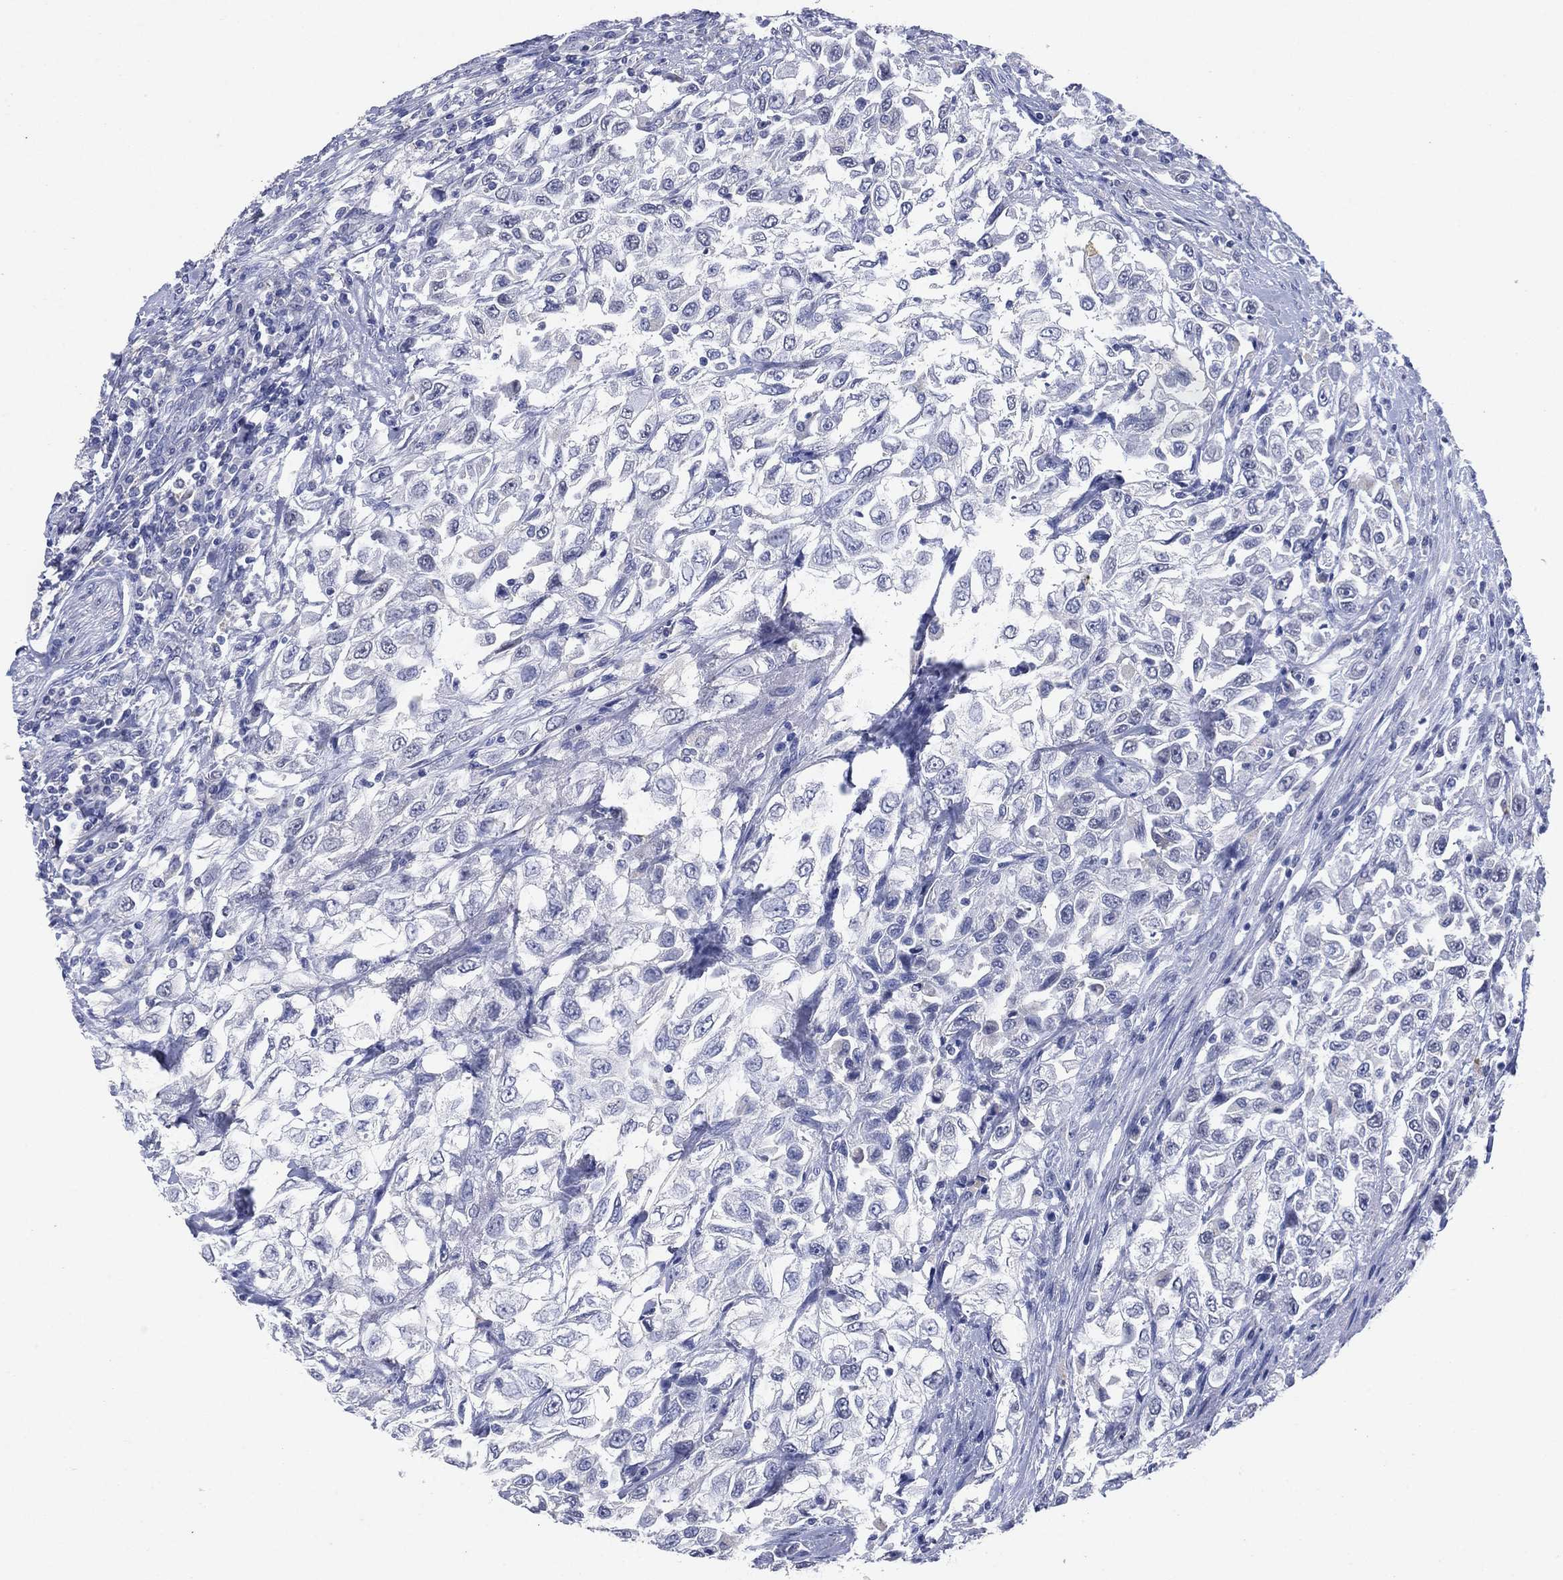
{"staining": {"intensity": "negative", "quantity": "none", "location": "none"}, "tissue": "urothelial cancer", "cell_type": "Tumor cells", "image_type": "cancer", "snomed": [{"axis": "morphology", "description": "Urothelial carcinoma, High grade"}, {"axis": "topography", "description": "Urinary bladder"}], "caption": "The histopathology image shows no staining of tumor cells in high-grade urothelial carcinoma.", "gene": "FSCN2", "patient": {"sex": "female", "age": 56}}